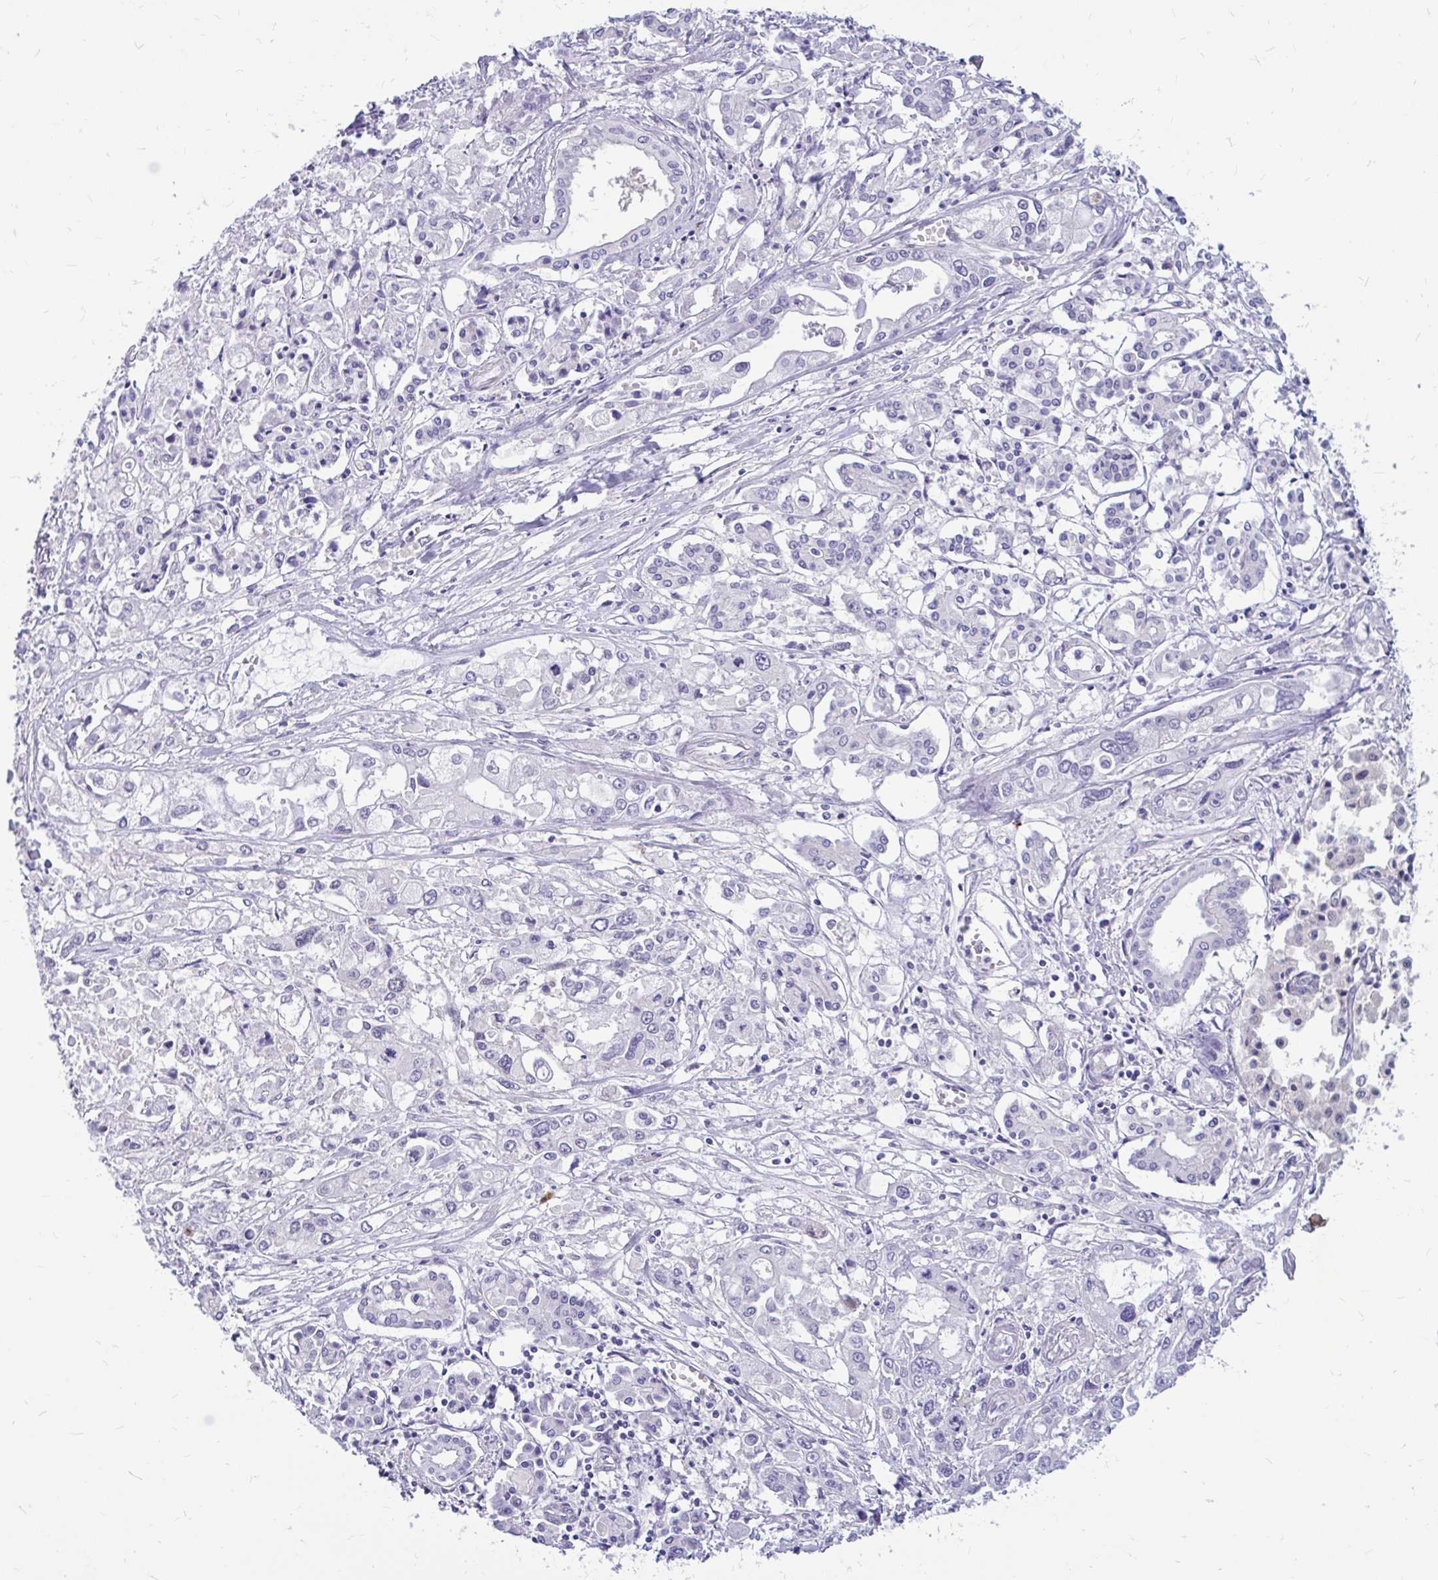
{"staining": {"intensity": "negative", "quantity": "none", "location": "none"}, "tissue": "pancreatic cancer", "cell_type": "Tumor cells", "image_type": "cancer", "snomed": [{"axis": "morphology", "description": "Adenocarcinoma, NOS"}, {"axis": "topography", "description": "Pancreas"}], "caption": "An immunohistochemistry (IHC) image of adenocarcinoma (pancreatic) is shown. There is no staining in tumor cells of adenocarcinoma (pancreatic). The staining is performed using DAB brown chromogen with nuclei counter-stained in using hematoxylin.", "gene": "MAP1LC3A", "patient": {"sex": "male", "age": 71}}